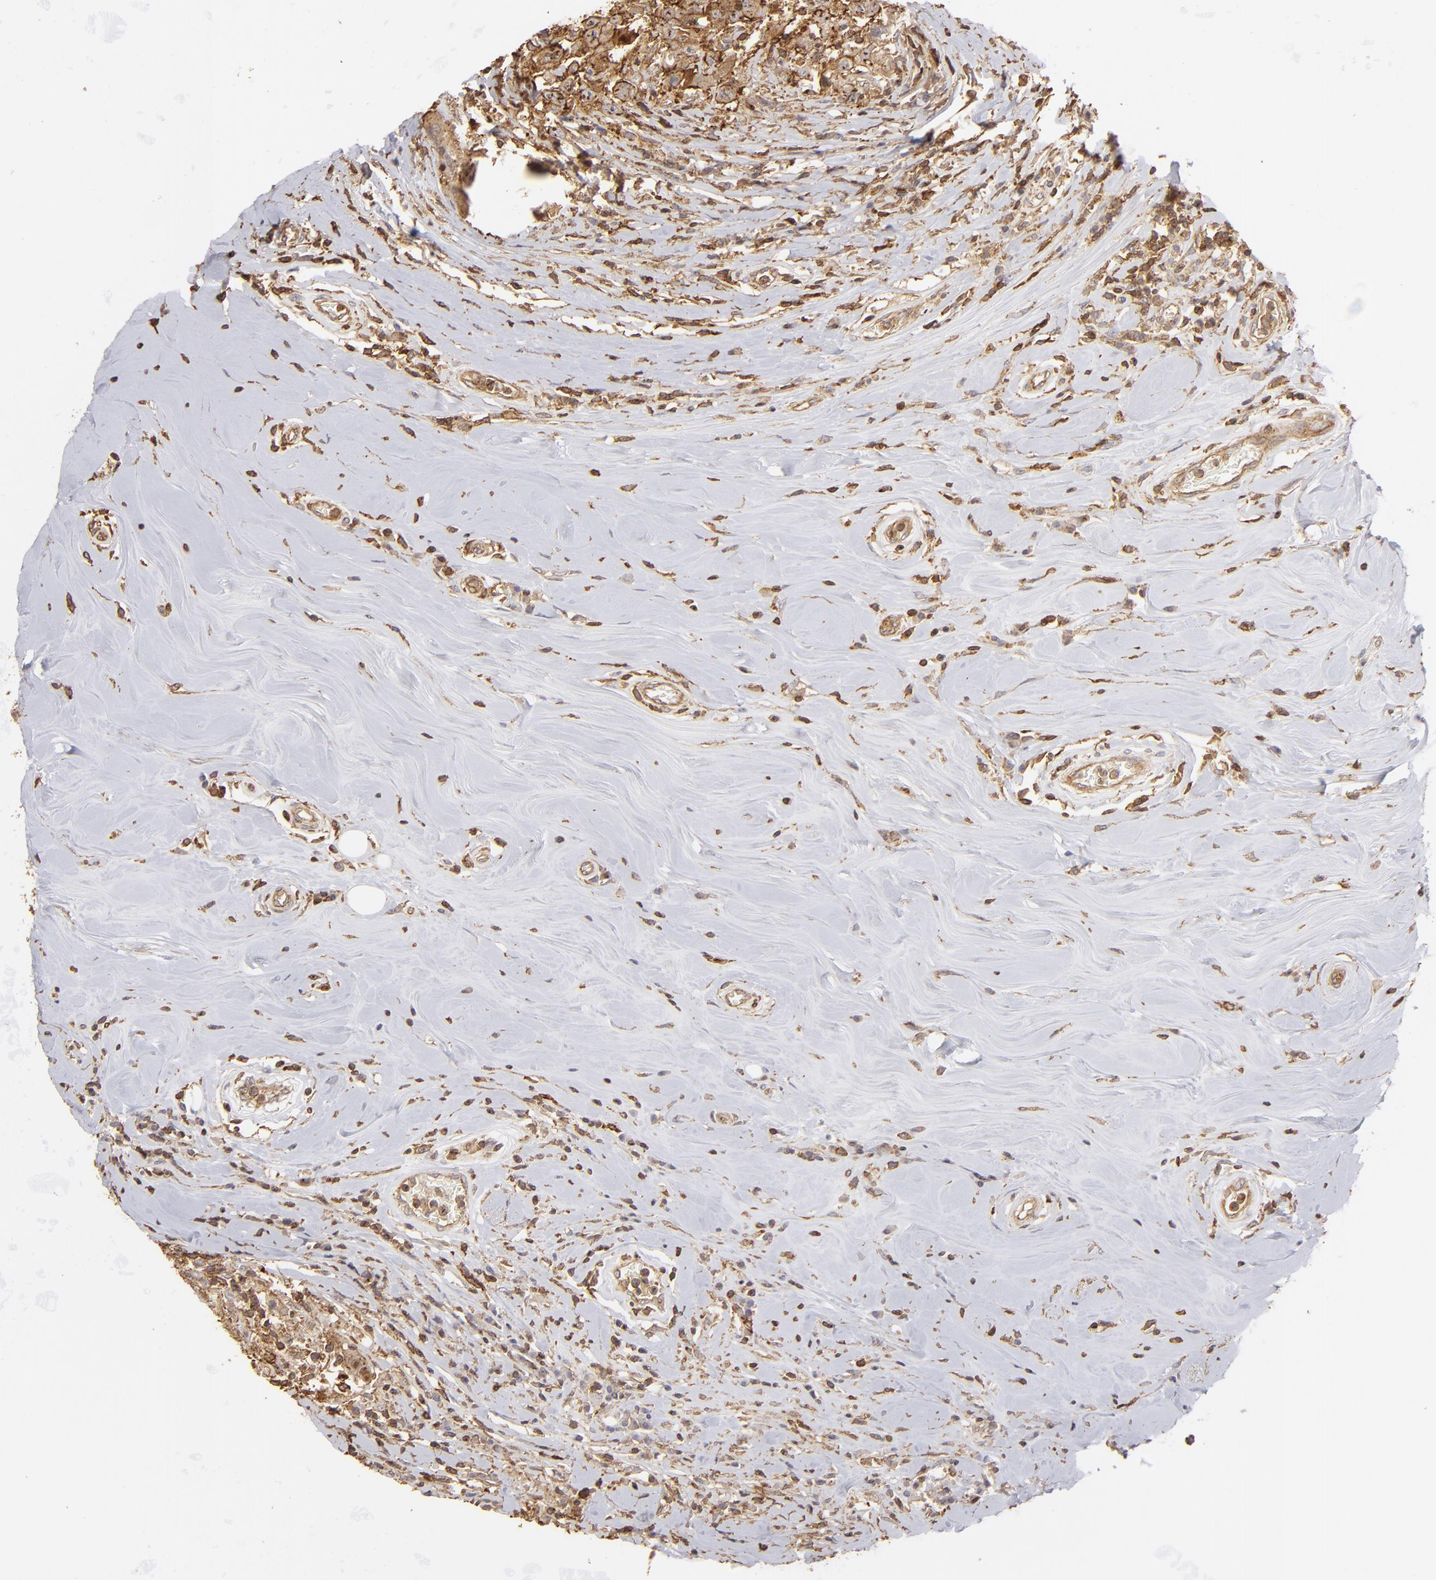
{"staining": {"intensity": "moderate", "quantity": ">75%", "location": "cytoplasmic/membranous"}, "tissue": "breast cancer", "cell_type": "Tumor cells", "image_type": "cancer", "snomed": [{"axis": "morphology", "description": "Duct carcinoma"}, {"axis": "topography", "description": "Breast"}], "caption": "Breast infiltrating ductal carcinoma stained with immunohistochemistry (IHC) reveals moderate cytoplasmic/membranous staining in approximately >75% of tumor cells. Using DAB (brown) and hematoxylin (blue) stains, captured at high magnification using brightfield microscopy.", "gene": "ACTB", "patient": {"sex": "female", "age": 27}}